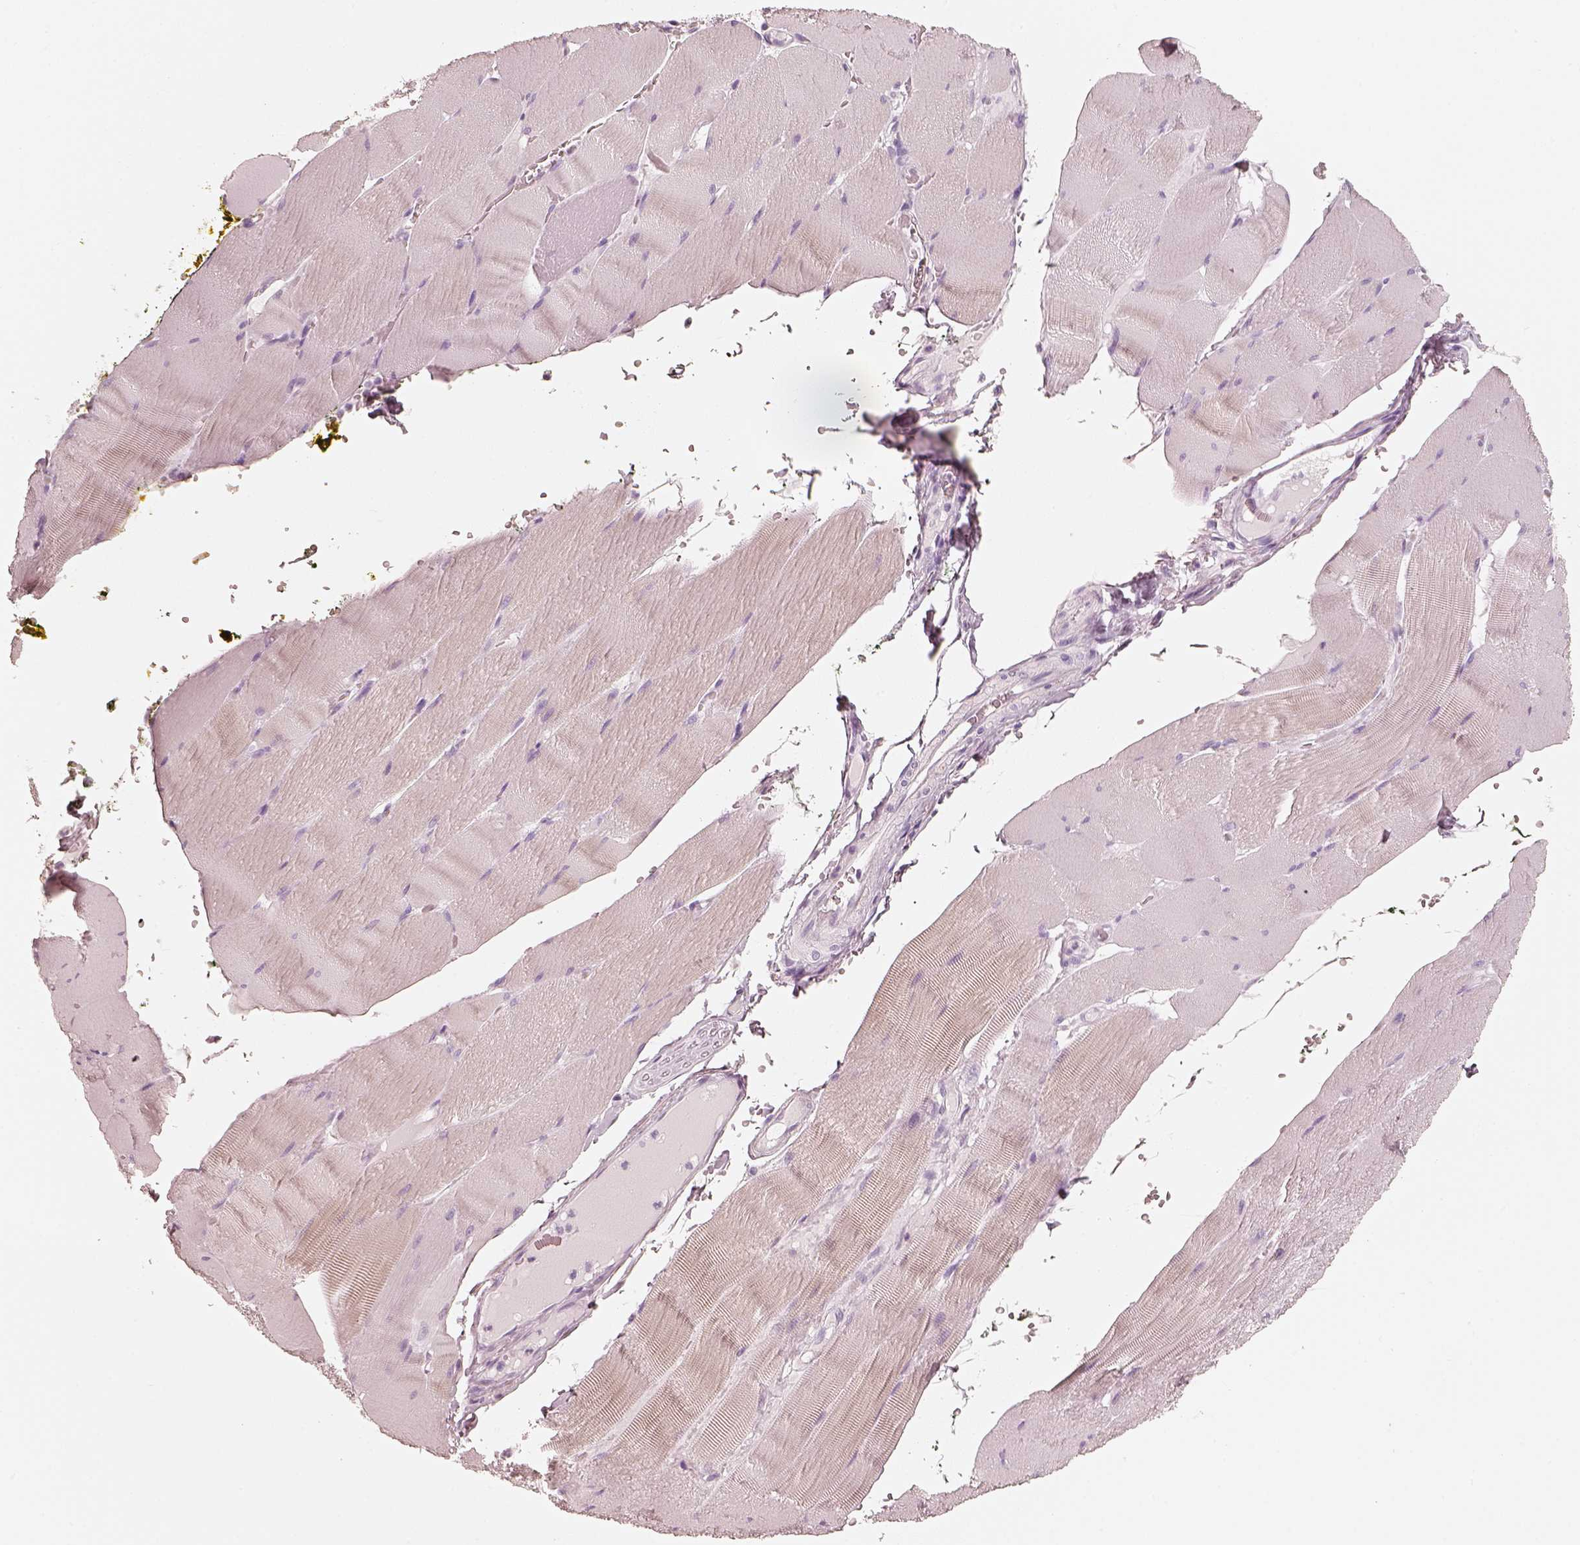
{"staining": {"intensity": "negative", "quantity": "none", "location": "none"}, "tissue": "skeletal muscle", "cell_type": "Myocytes", "image_type": "normal", "snomed": [{"axis": "morphology", "description": "Normal tissue, NOS"}, {"axis": "topography", "description": "Skeletal muscle"}], "caption": "Immunohistochemical staining of benign skeletal muscle shows no significant positivity in myocytes.", "gene": "R3HDML", "patient": {"sex": "male", "age": 56}}